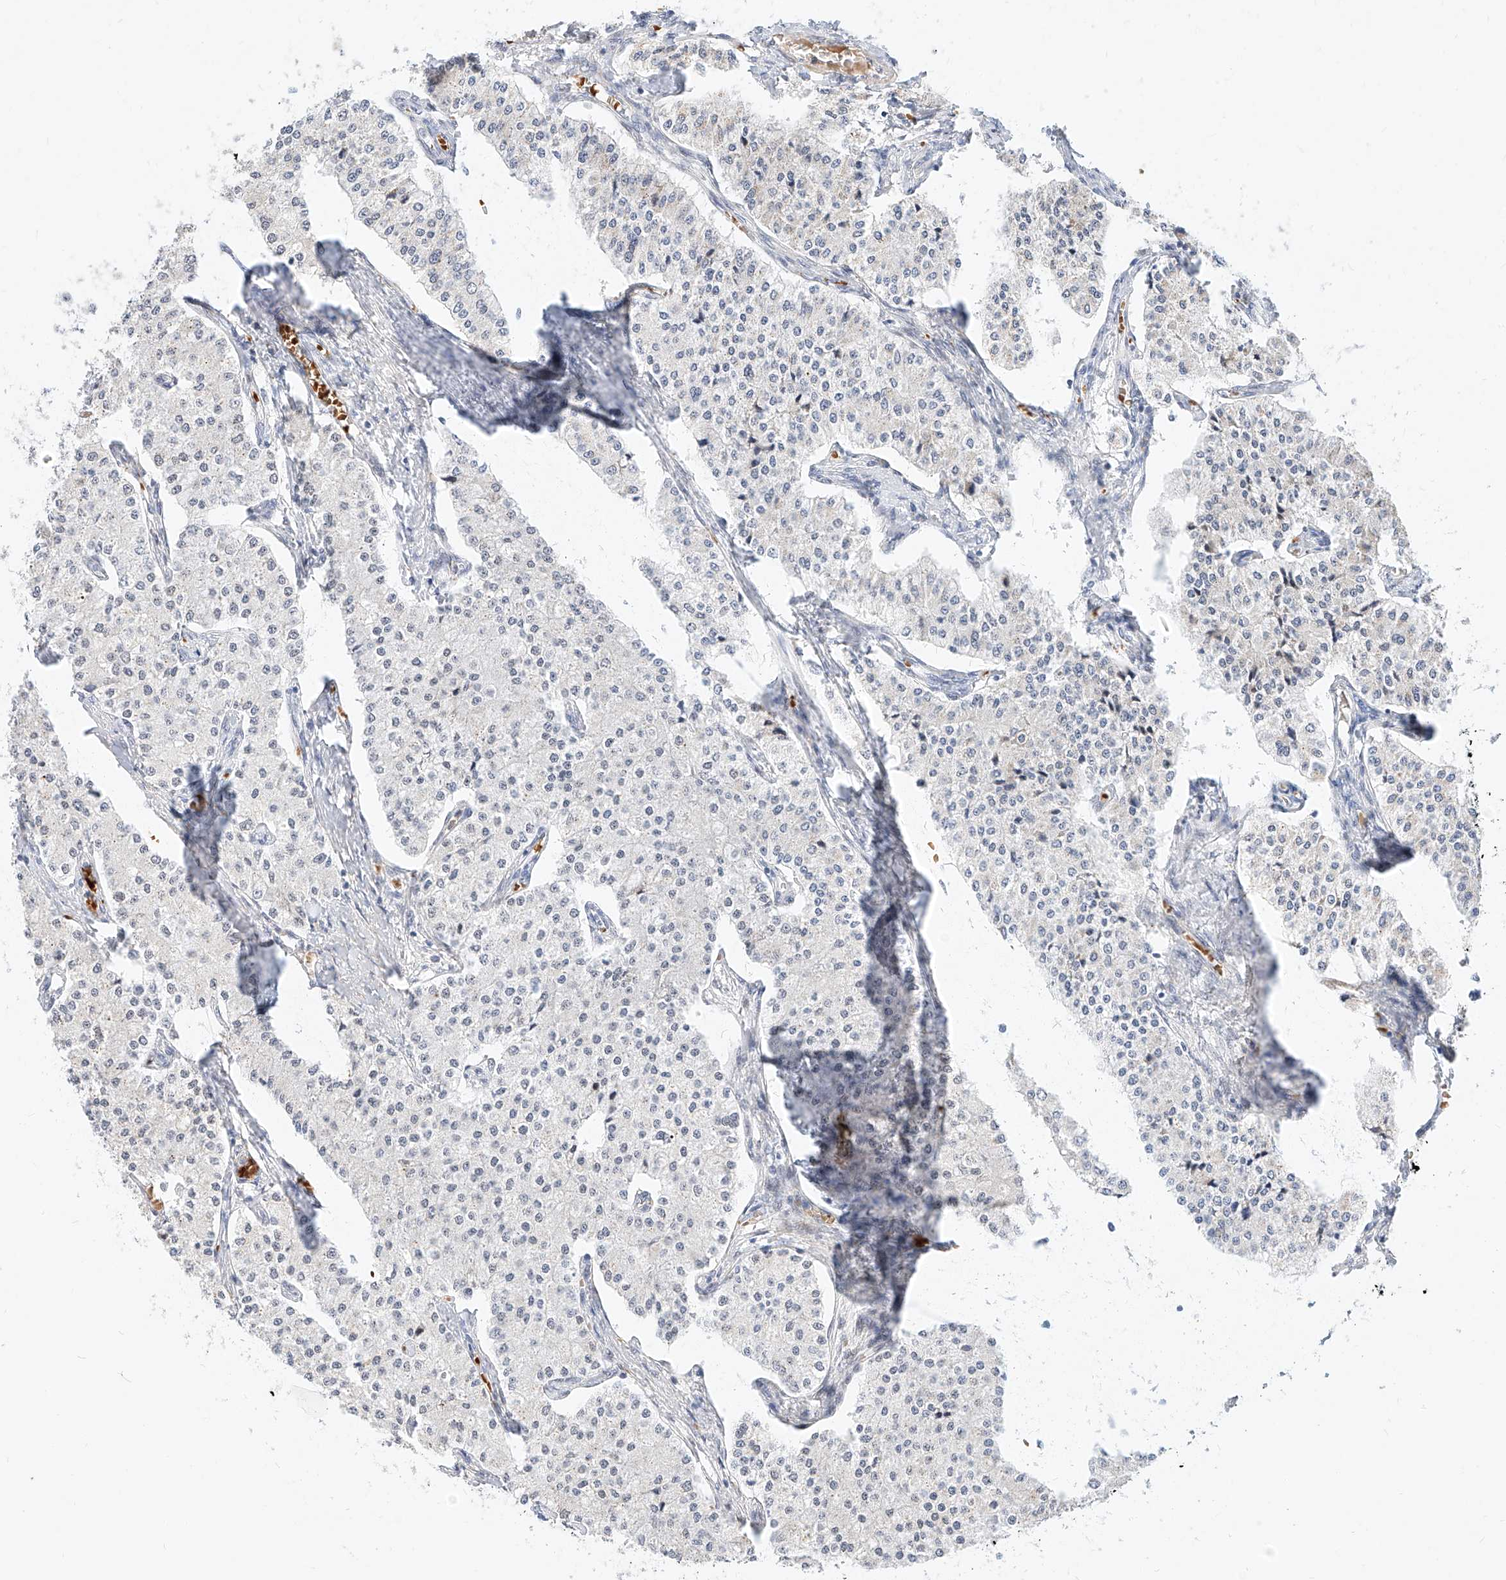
{"staining": {"intensity": "negative", "quantity": "none", "location": "none"}, "tissue": "carcinoid", "cell_type": "Tumor cells", "image_type": "cancer", "snomed": [{"axis": "morphology", "description": "Carcinoid, malignant, NOS"}, {"axis": "topography", "description": "Colon"}], "caption": "IHC of human carcinoid shows no expression in tumor cells.", "gene": "CBX8", "patient": {"sex": "female", "age": 52}}